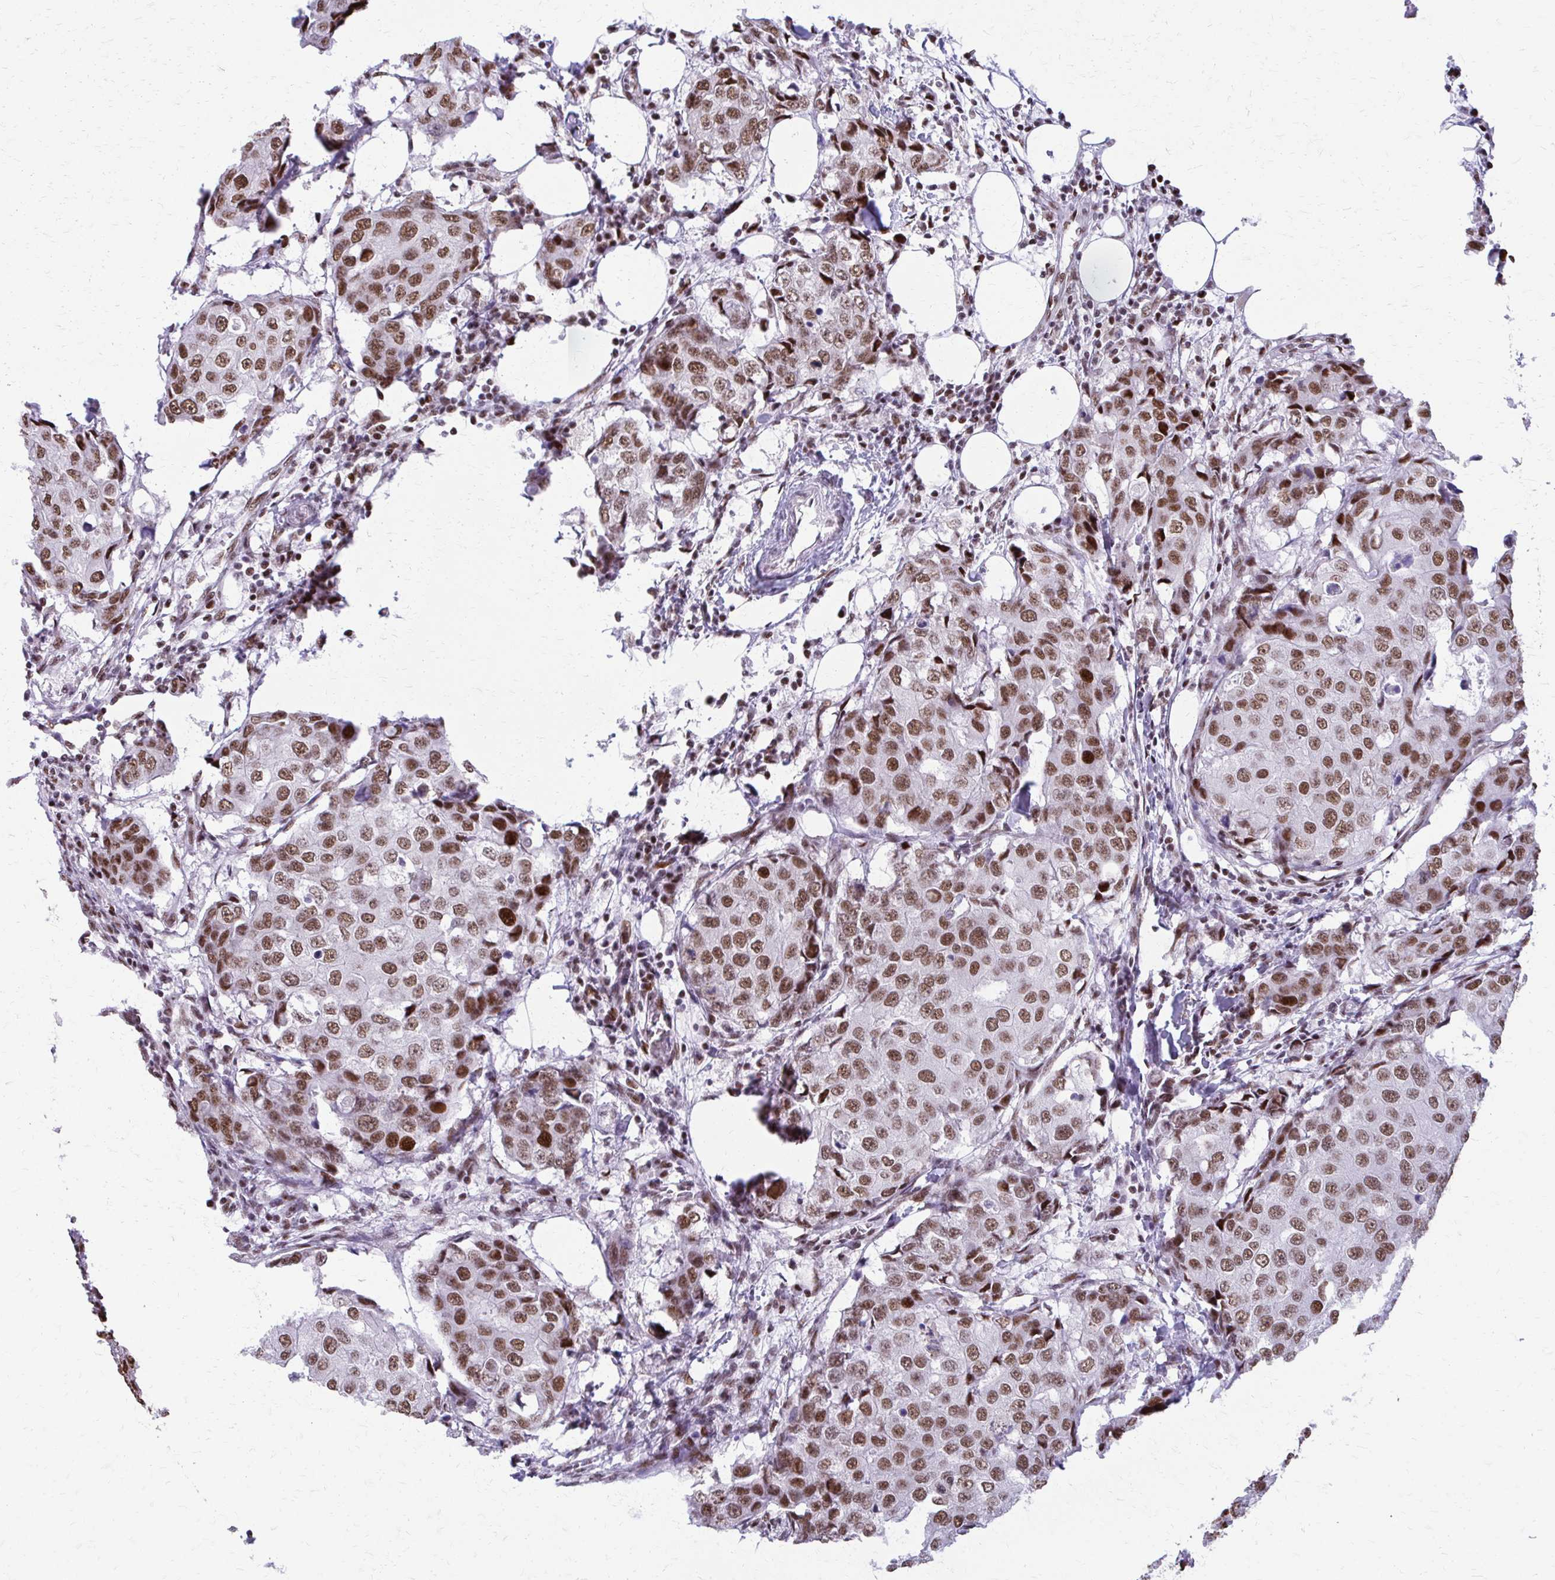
{"staining": {"intensity": "moderate", "quantity": ">75%", "location": "nuclear"}, "tissue": "breast cancer", "cell_type": "Tumor cells", "image_type": "cancer", "snomed": [{"axis": "morphology", "description": "Duct carcinoma"}, {"axis": "topography", "description": "Breast"}], "caption": "IHC micrograph of neoplastic tissue: breast infiltrating ductal carcinoma stained using immunohistochemistry (IHC) exhibits medium levels of moderate protein expression localized specifically in the nuclear of tumor cells, appearing as a nuclear brown color.", "gene": "SS18", "patient": {"sex": "female", "age": 27}}